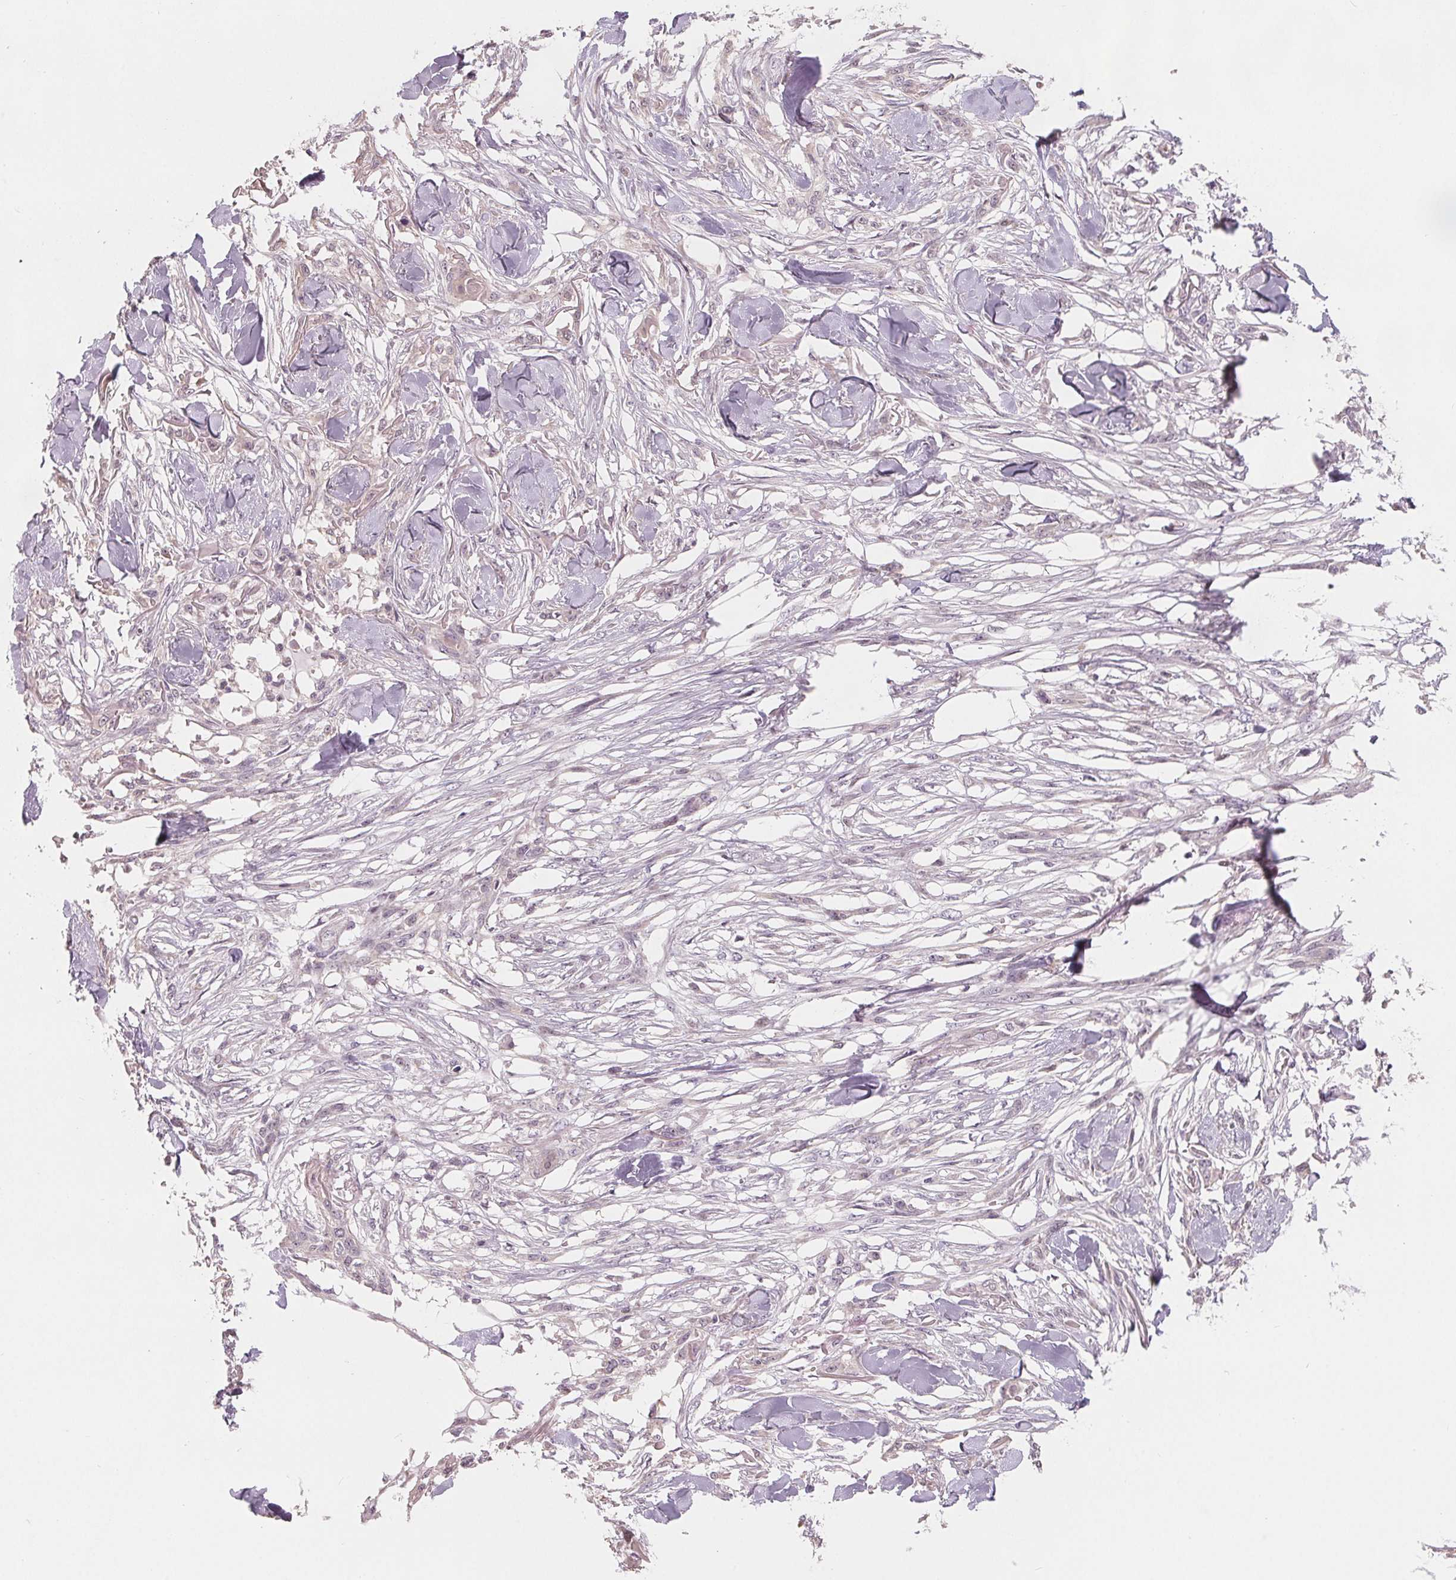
{"staining": {"intensity": "negative", "quantity": "none", "location": "none"}, "tissue": "skin cancer", "cell_type": "Tumor cells", "image_type": "cancer", "snomed": [{"axis": "morphology", "description": "Squamous cell carcinoma, NOS"}, {"axis": "topography", "description": "Skin"}], "caption": "IHC image of squamous cell carcinoma (skin) stained for a protein (brown), which shows no expression in tumor cells. (Brightfield microscopy of DAB IHC at high magnification).", "gene": "VTCN1", "patient": {"sex": "female", "age": 59}}